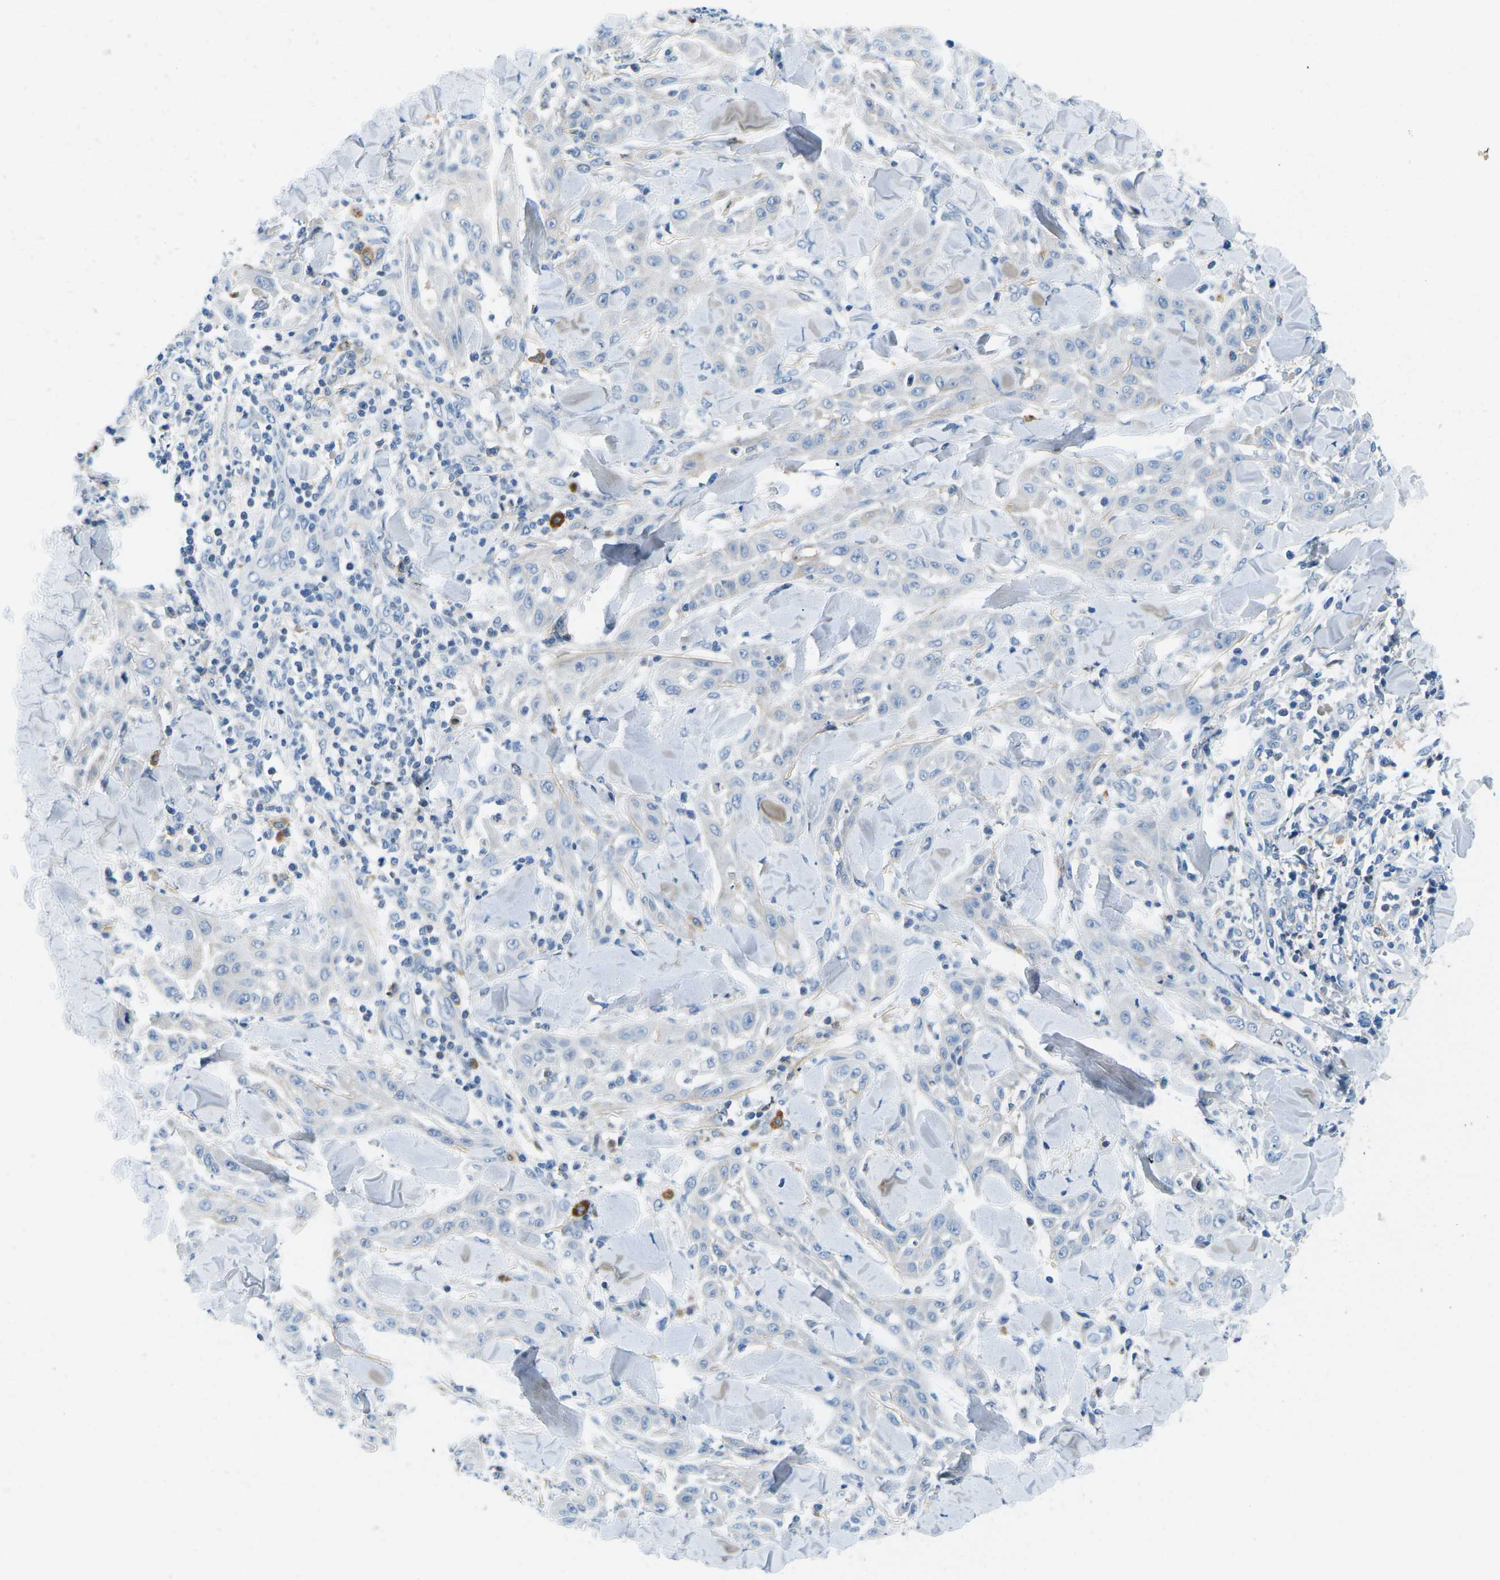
{"staining": {"intensity": "negative", "quantity": "none", "location": "none"}, "tissue": "skin cancer", "cell_type": "Tumor cells", "image_type": "cancer", "snomed": [{"axis": "morphology", "description": "Squamous cell carcinoma, NOS"}, {"axis": "topography", "description": "Skin"}], "caption": "This photomicrograph is of skin squamous cell carcinoma stained with immunohistochemistry (IHC) to label a protein in brown with the nuclei are counter-stained blue. There is no expression in tumor cells.", "gene": "CFB", "patient": {"sex": "male", "age": 24}}